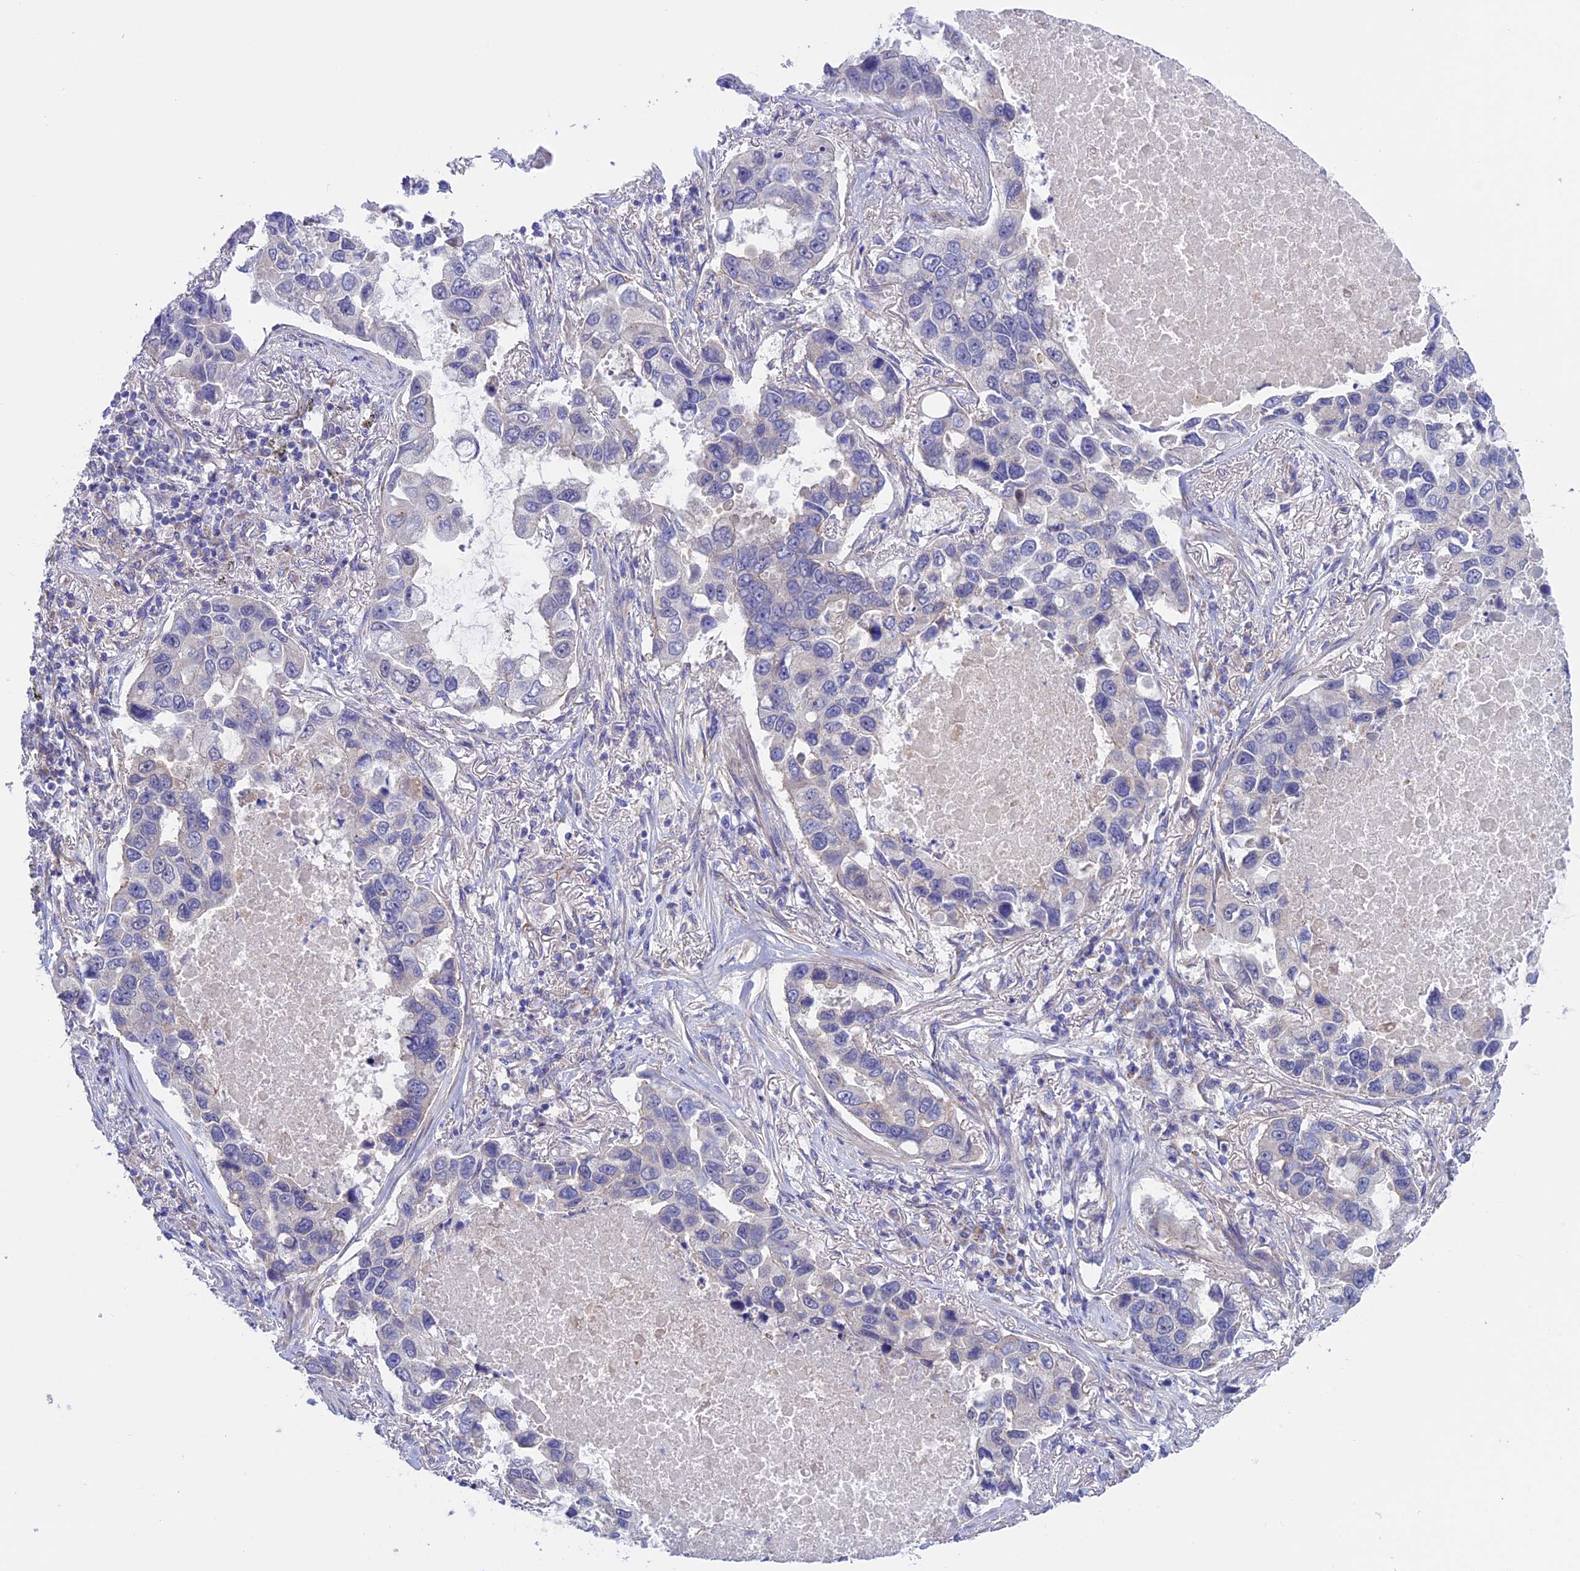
{"staining": {"intensity": "negative", "quantity": "none", "location": "none"}, "tissue": "lung cancer", "cell_type": "Tumor cells", "image_type": "cancer", "snomed": [{"axis": "morphology", "description": "Adenocarcinoma, NOS"}, {"axis": "topography", "description": "Lung"}], "caption": "Tumor cells are negative for brown protein staining in adenocarcinoma (lung). (IHC, brightfield microscopy, high magnification).", "gene": "ETFDH", "patient": {"sex": "male", "age": 64}}